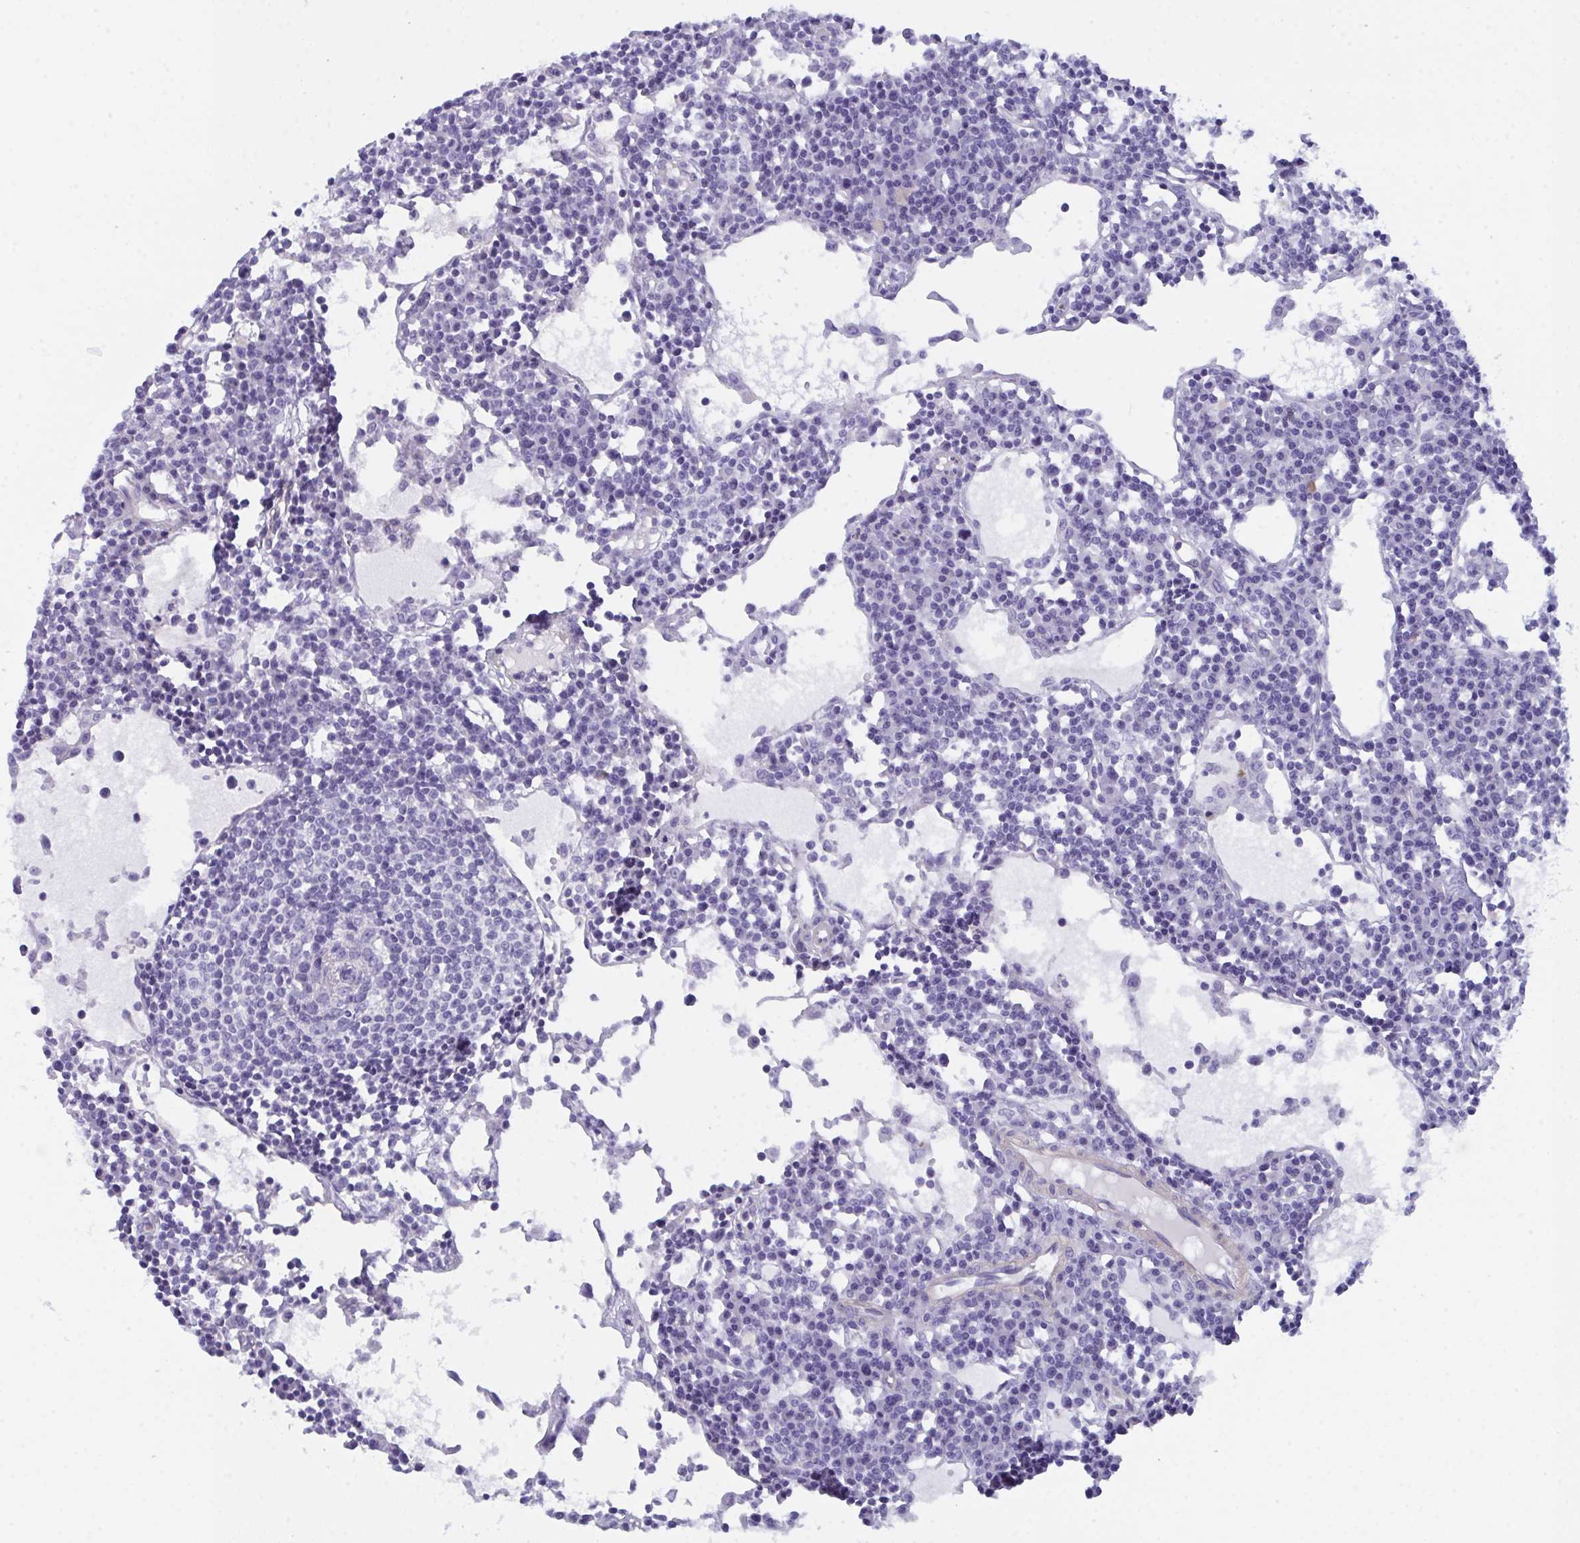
{"staining": {"intensity": "negative", "quantity": "none", "location": "none"}, "tissue": "lymph node", "cell_type": "Germinal center cells", "image_type": "normal", "snomed": [{"axis": "morphology", "description": "Normal tissue, NOS"}, {"axis": "topography", "description": "Lymph node"}], "caption": "Unremarkable lymph node was stained to show a protein in brown. There is no significant positivity in germinal center cells.", "gene": "CEP170B", "patient": {"sex": "female", "age": 78}}